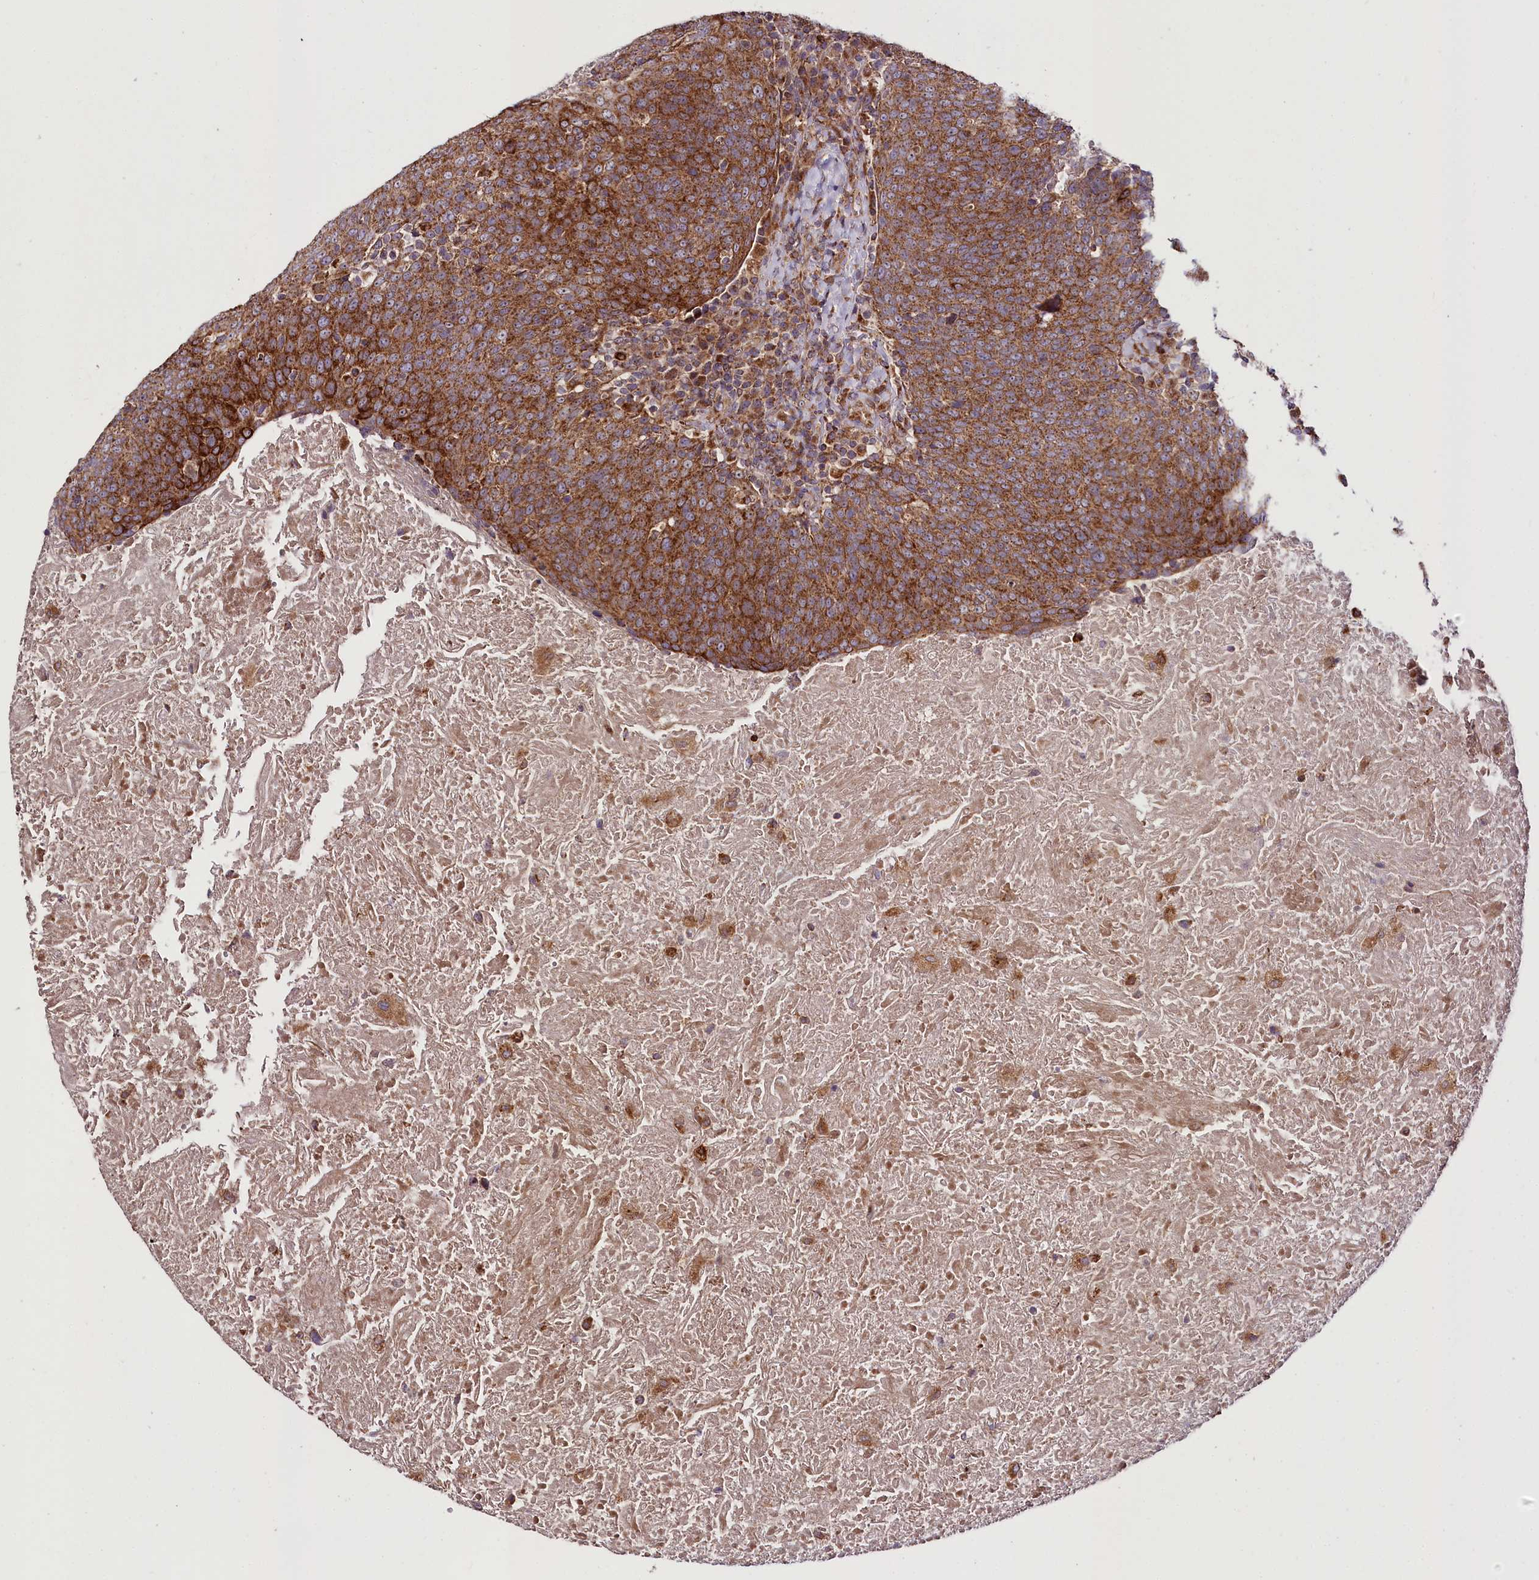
{"staining": {"intensity": "strong", "quantity": ">75%", "location": "cytoplasmic/membranous"}, "tissue": "head and neck cancer", "cell_type": "Tumor cells", "image_type": "cancer", "snomed": [{"axis": "morphology", "description": "Squamous cell carcinoma, NOS"}, {"axis": "morphology", "description": "Squamous cell carcinoma, metastatic, NOS"}, {"axis": "topography", "description": "Lymph node"}, {"axis": "topography", "description": "Head-Neck"}], "caption": "This photomicrograph reveals immunohistochemistry (IHC) staining of human squamous cell carcinoma (head and neck), with high strong cytoplasmic/membranous positivity in about >75% of tumor cells.", "gene": "RAB7A", "patient": {"sex": "male", "age": 62}}